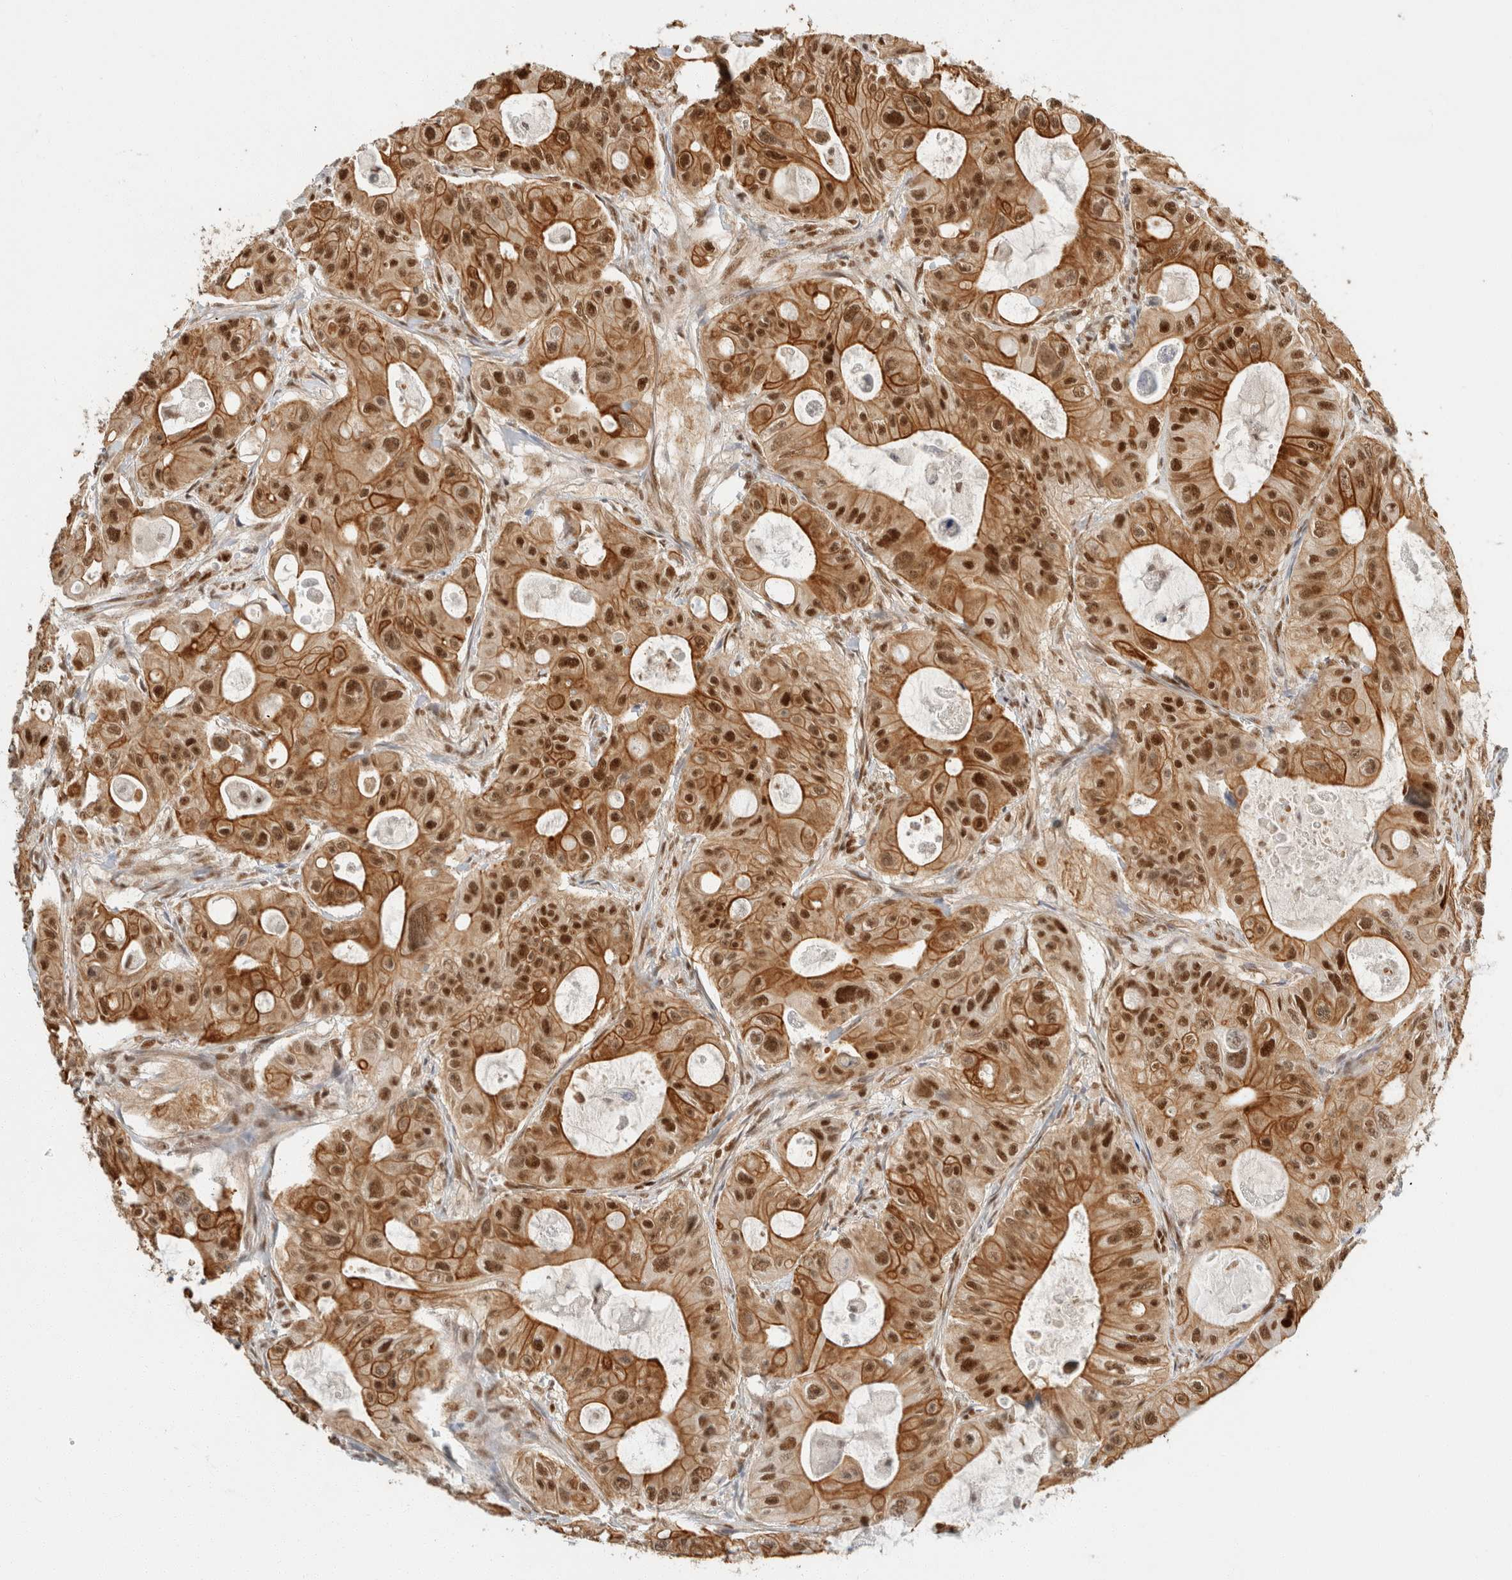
{"staining": {"intensity": "strong", "quantity": ">75%", "location": "cytoplasmic/membranous,nuclear"}, "tissue": "colorectal cancer", "cell_type": "Tumor cells", "image_type": "cancer", "snomed": [{"axis": "morphology", "description": "Adenocarcinoma, NOS"}, {"axis": "topography", "description": "Colon"}], "caption": "Brown immunohistochemical staining in human adenocarcinoma (colorectal) demonstrates strong cytoplasmic/membranous and nuclear staining in about >75% of tumor cells.", "gene": "ZNF768", "patient": {"sex": "female", "age": 46}}